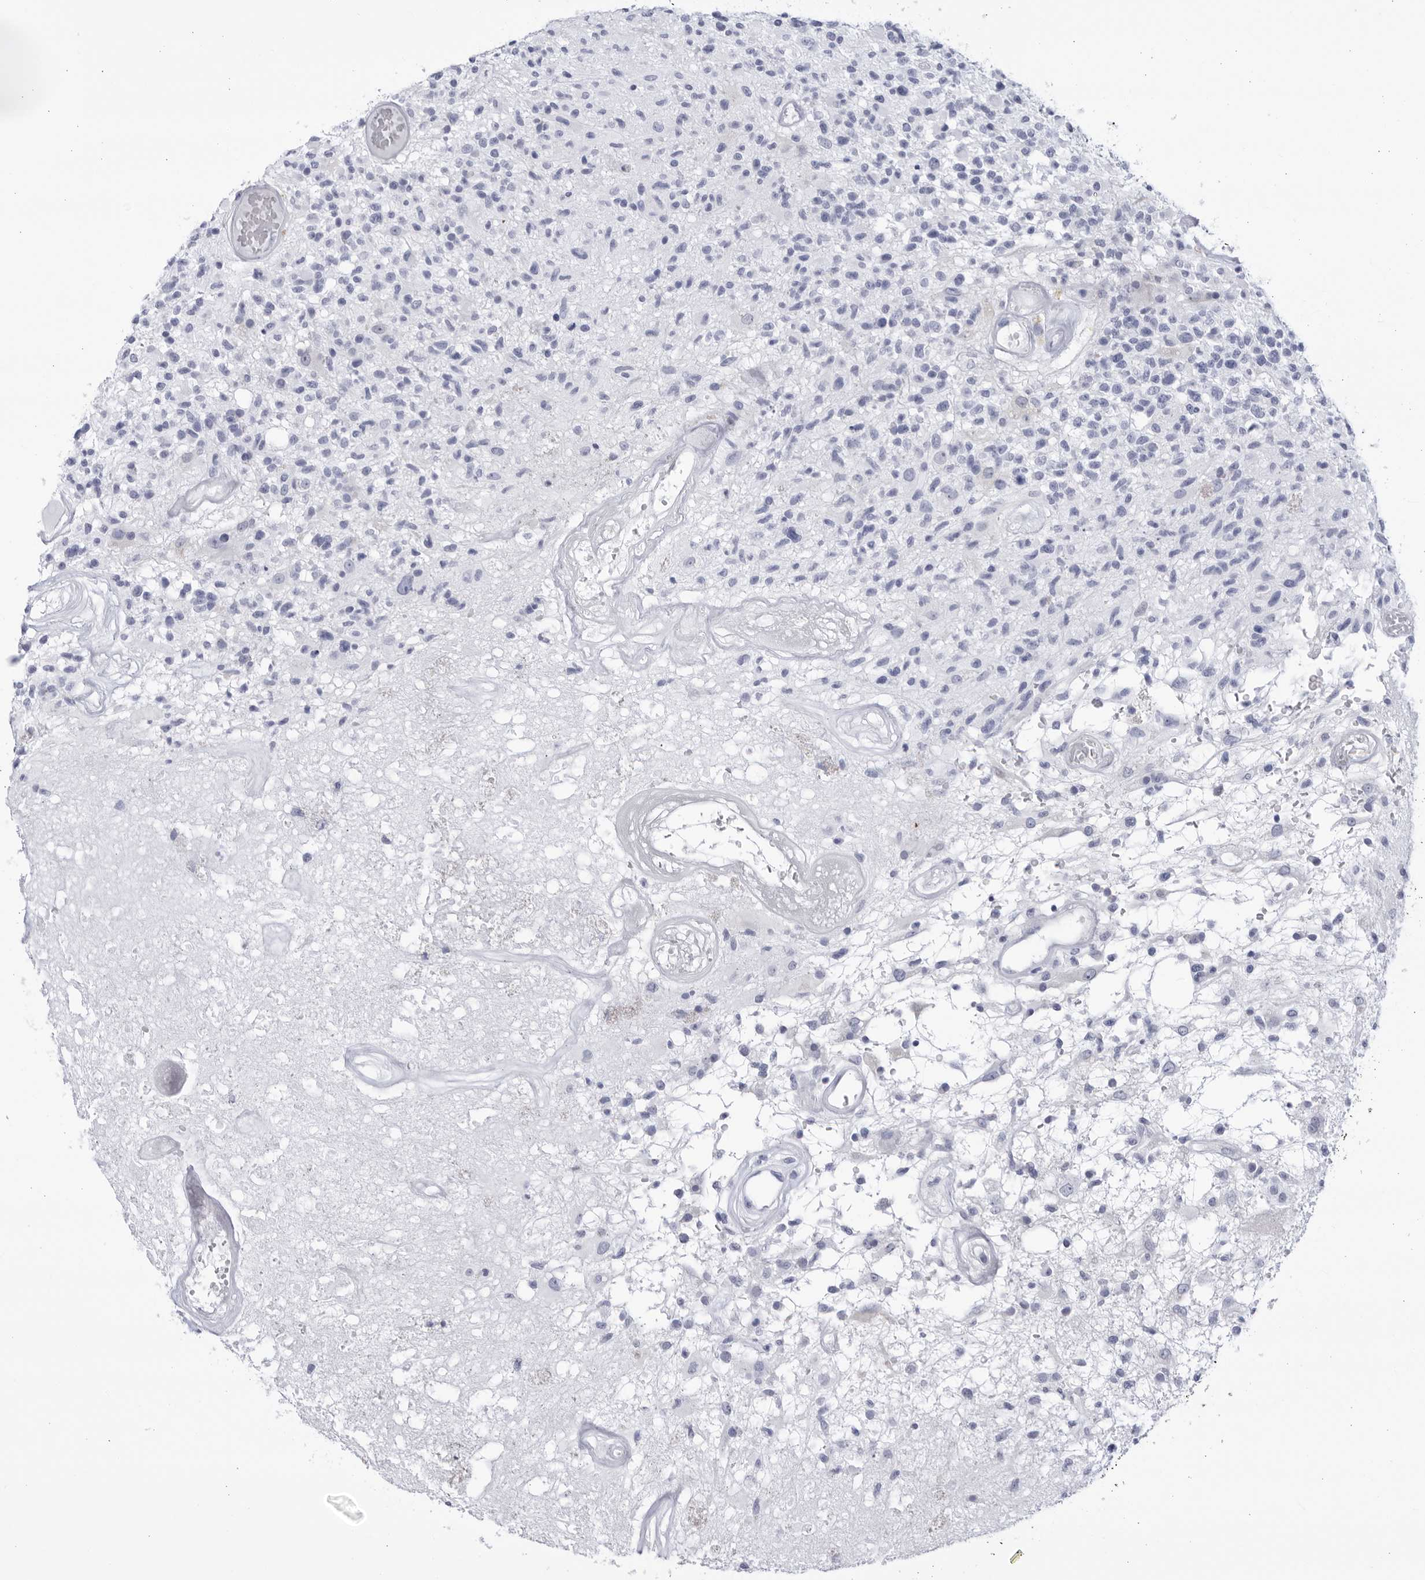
{"staining": {"intensity": "negative", "quantity": "none", "location": "none"}, "tissue": "glioma", "cell_type": "Tumor cells", "image_type": "cancer", "snomed": [{"axis": "morphology", "description": "Glioma, malignant, High grade"}, {"axis": "morphology", "description": "Glioblastoma, NOS"}, {"axis": "topography", "description": "Brain"}], "caption": "Tumor cells are negative for protein expression in human glioblastoma.", "gene": "CCDC181", "patient": {"sex": "male", "age": 60}}